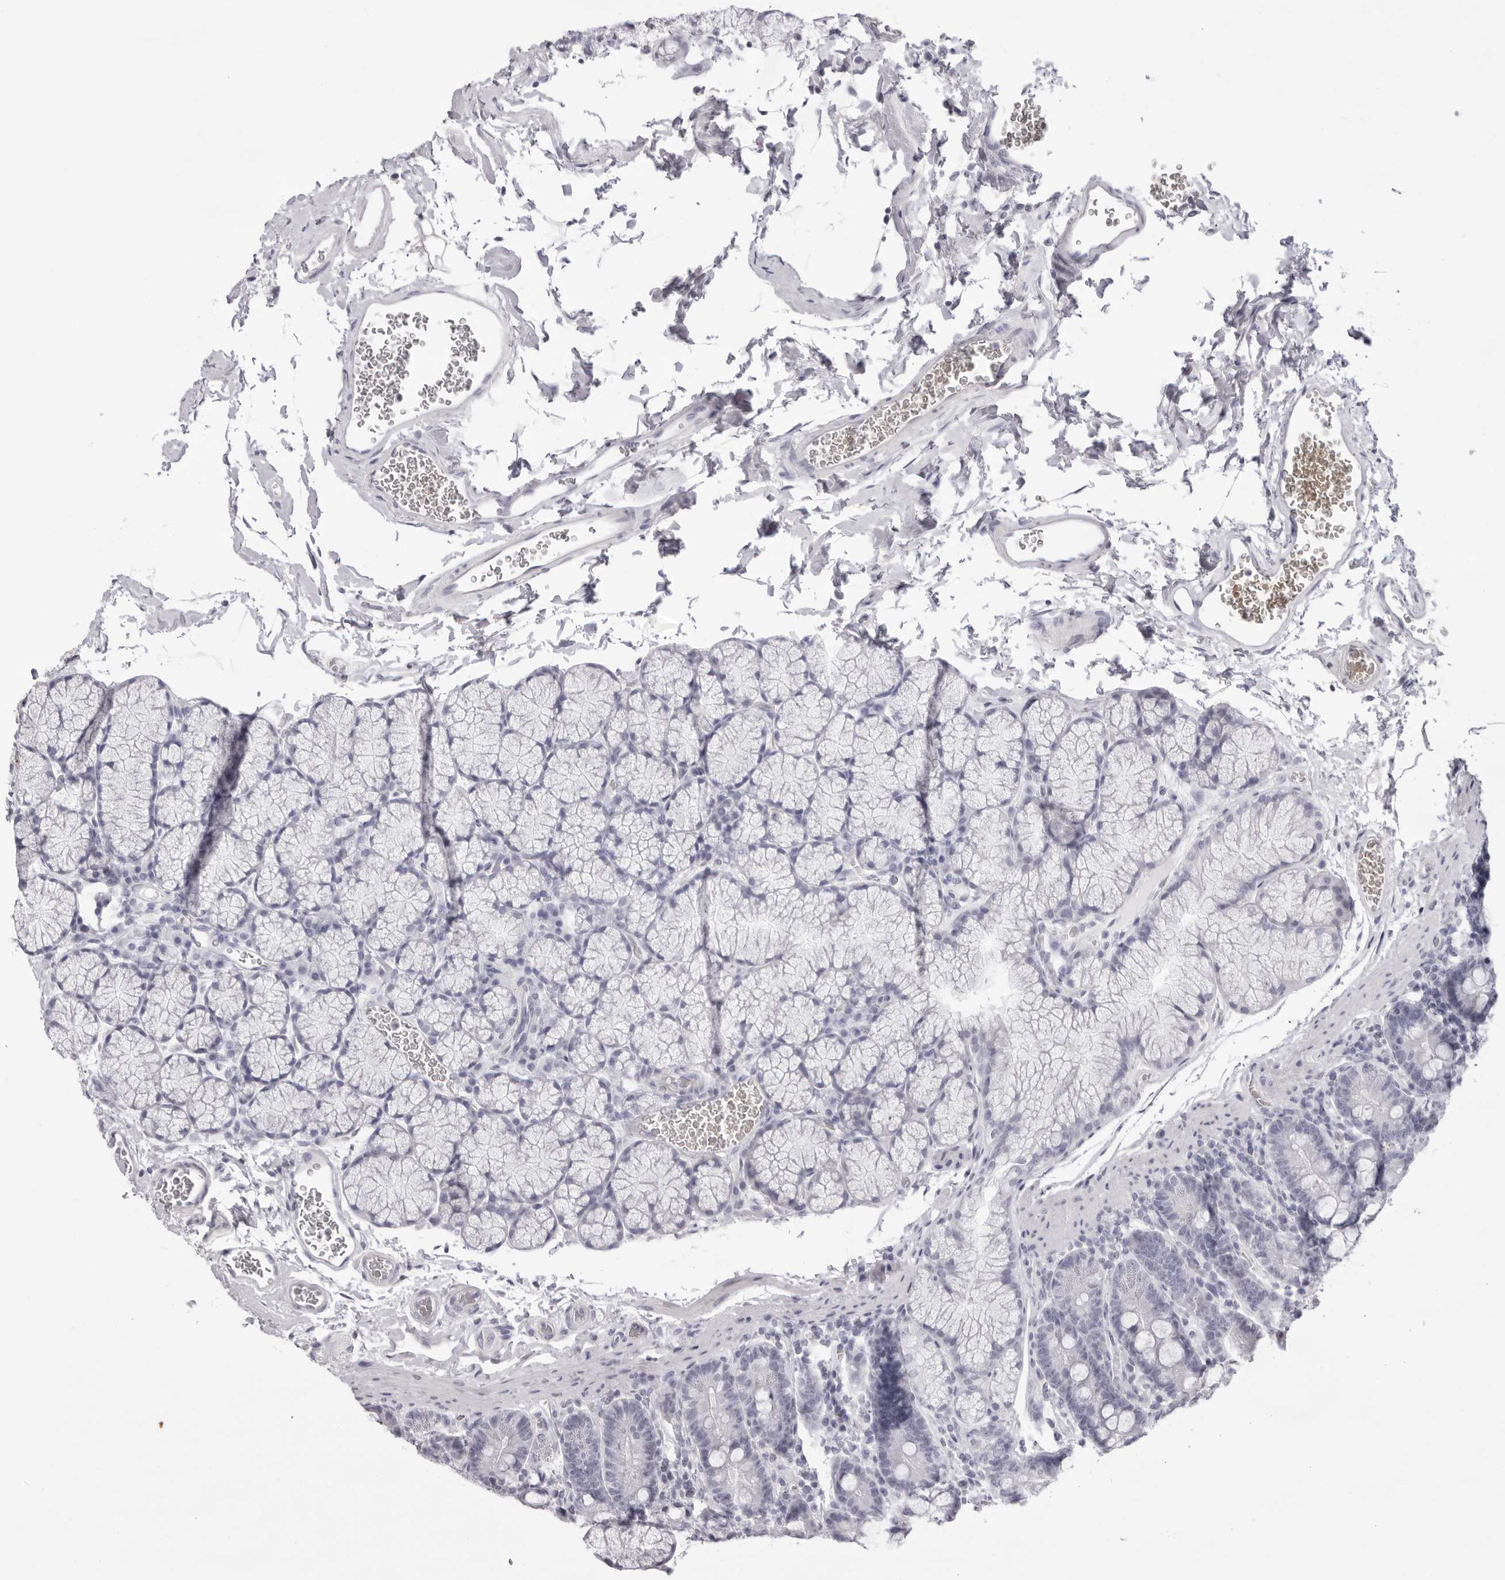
{"staining": {"intensity": "moderate", "quantity": "25%-75%", "location": "cytoplasmic/membranous"}, "tissue": "duodenum", "cell_type": "Glandular cells", "image_type": "normal", "snomed": [{"axis": "morphology", "description": "Normal tissue, NOS"}, {"axis": "topography", "description": "Duodenum"}], "caption": "Brown immunohistochemical staining in unremarkable duodenum displays moderate cytoplasmic/membranous staining in about 25%-75% of glandular cells.", "gene": "SPTA1", "patient": {"sex": "male", "age": 35}}